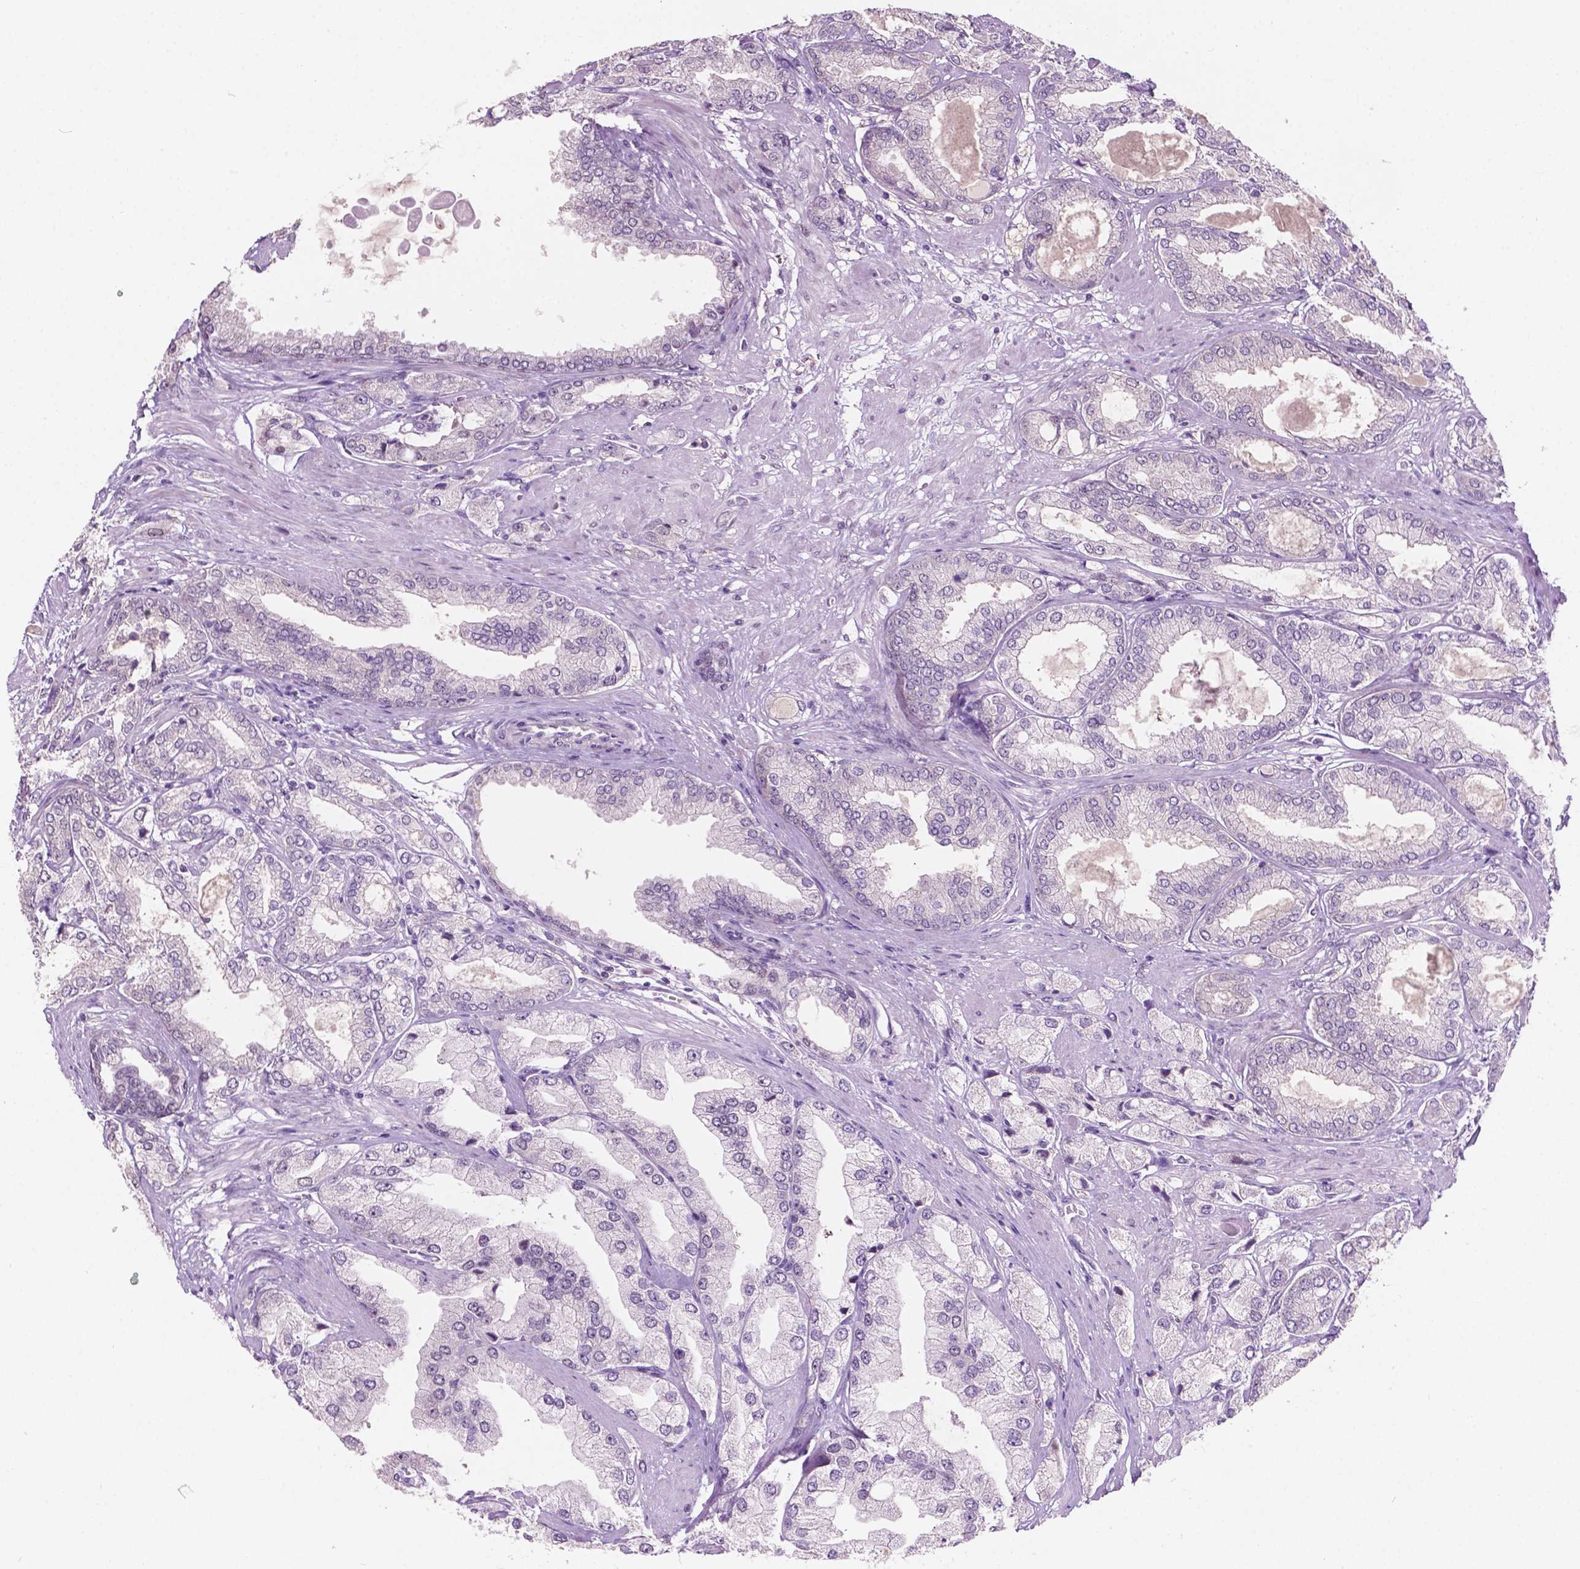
{"staining": {"intensity": "negative", "quantity": "none", "location": "none"}, "tissue": "prostate cancer", "cell_type": "Tumor cells", "image_type": "cancer", "snomed": [{"axis": "morphology", "description": "Adenocarcinoma, High grade"}, {"axis": "topography", "description": "Prostate"}], "caption": "Tumor cells are negative for brown protein staining in prostate adenocarcinoma (high-grade).", "gene": "TM6SF2", "patient": {"sex": "male", "age": 68}}